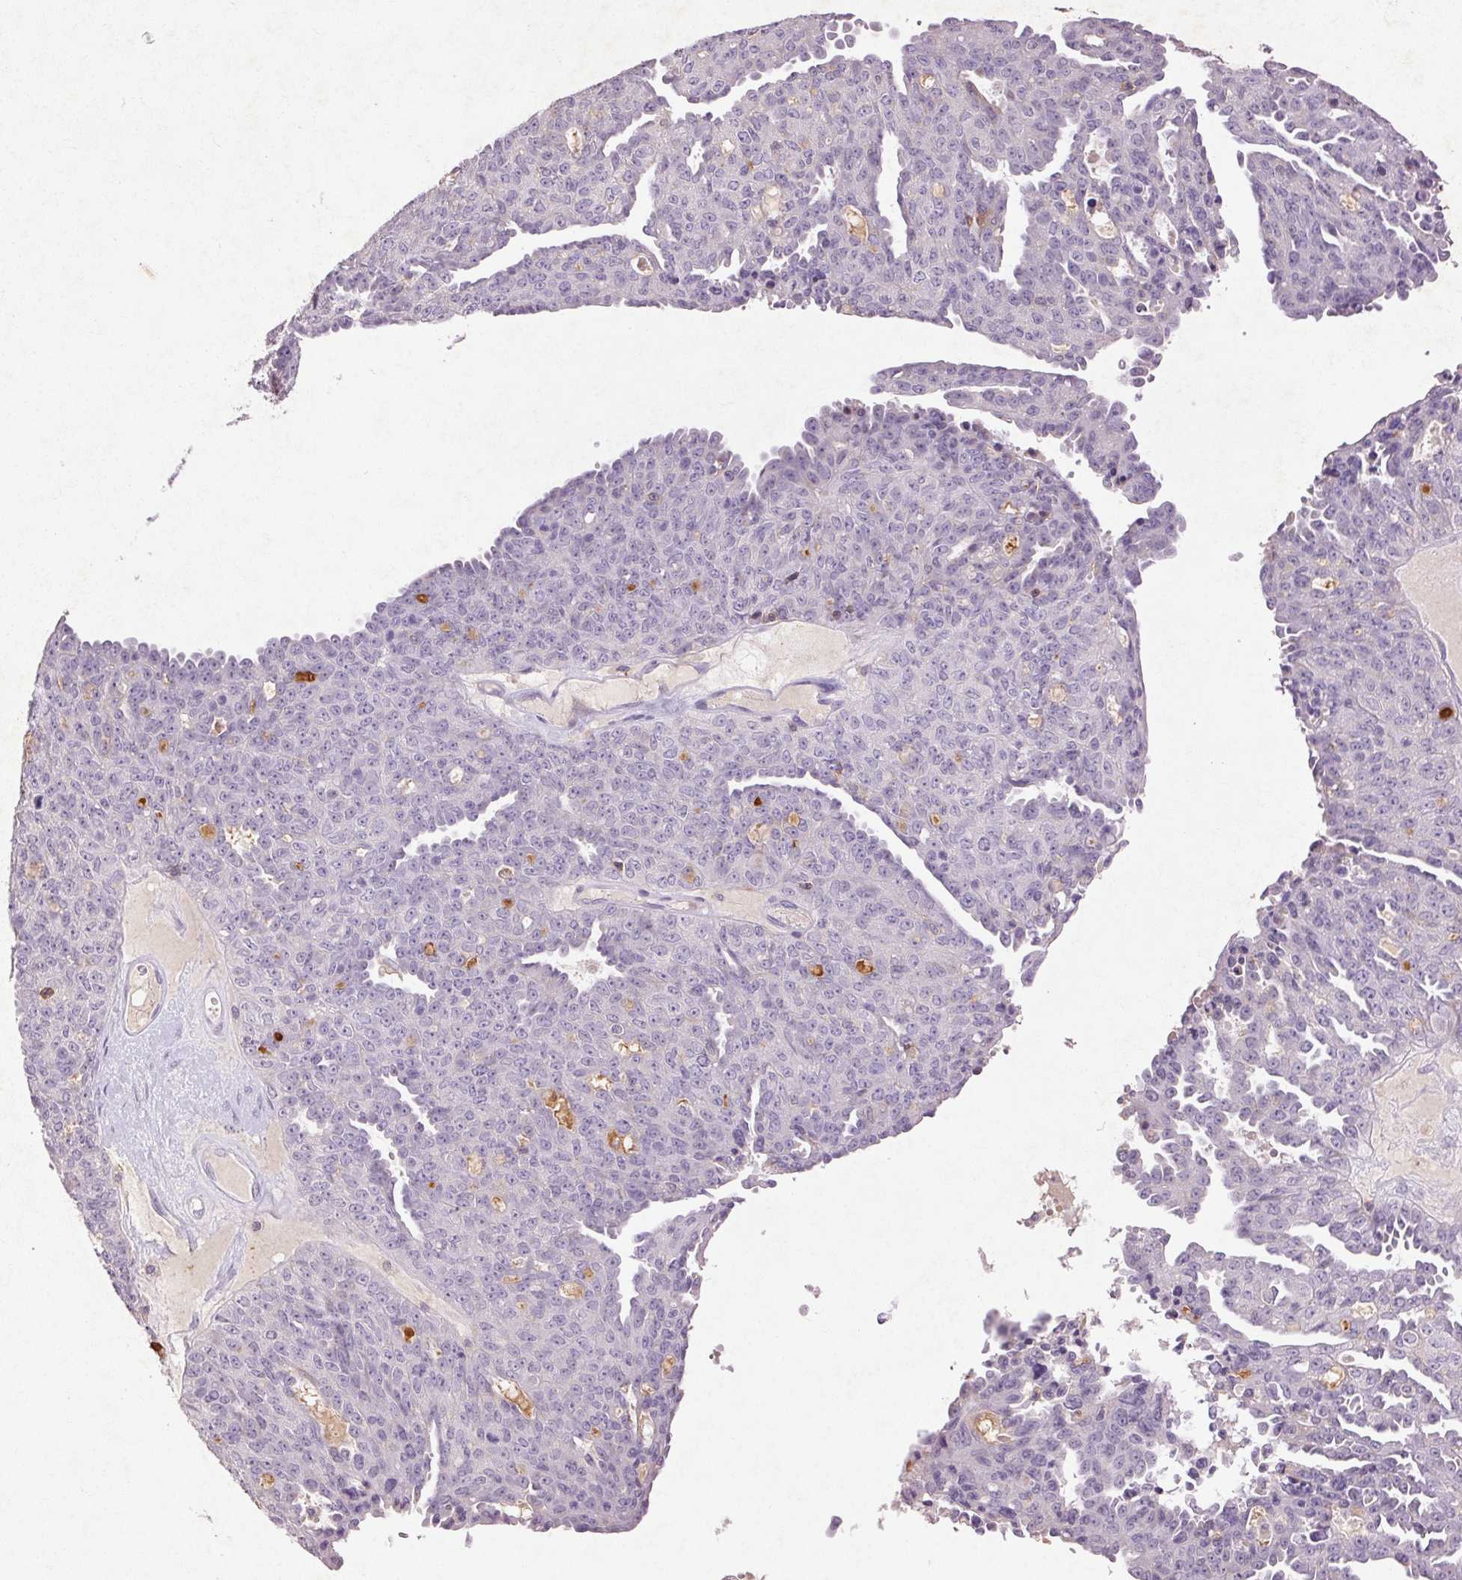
{"staining": {"intensity": "negative", "quantity": "none", "location": "none"}, "tissue": "ovarian cancer", "cell_type": "Tumor cells", "image_type": "cancer", "snomed": [{"axis": "morphology", "description": "Cystadenocarcinoma, serous, NOS"}, {"axis": "topography", "description": "Ovary"}], "caption": "IHC histopathology image of serous cystadenocarcinoma (ovarian) stained for a protein (brown), which shows no expression in tumor cells.", "gene": "FNDC7", "patient": {"sex": "female", "age": 71}}